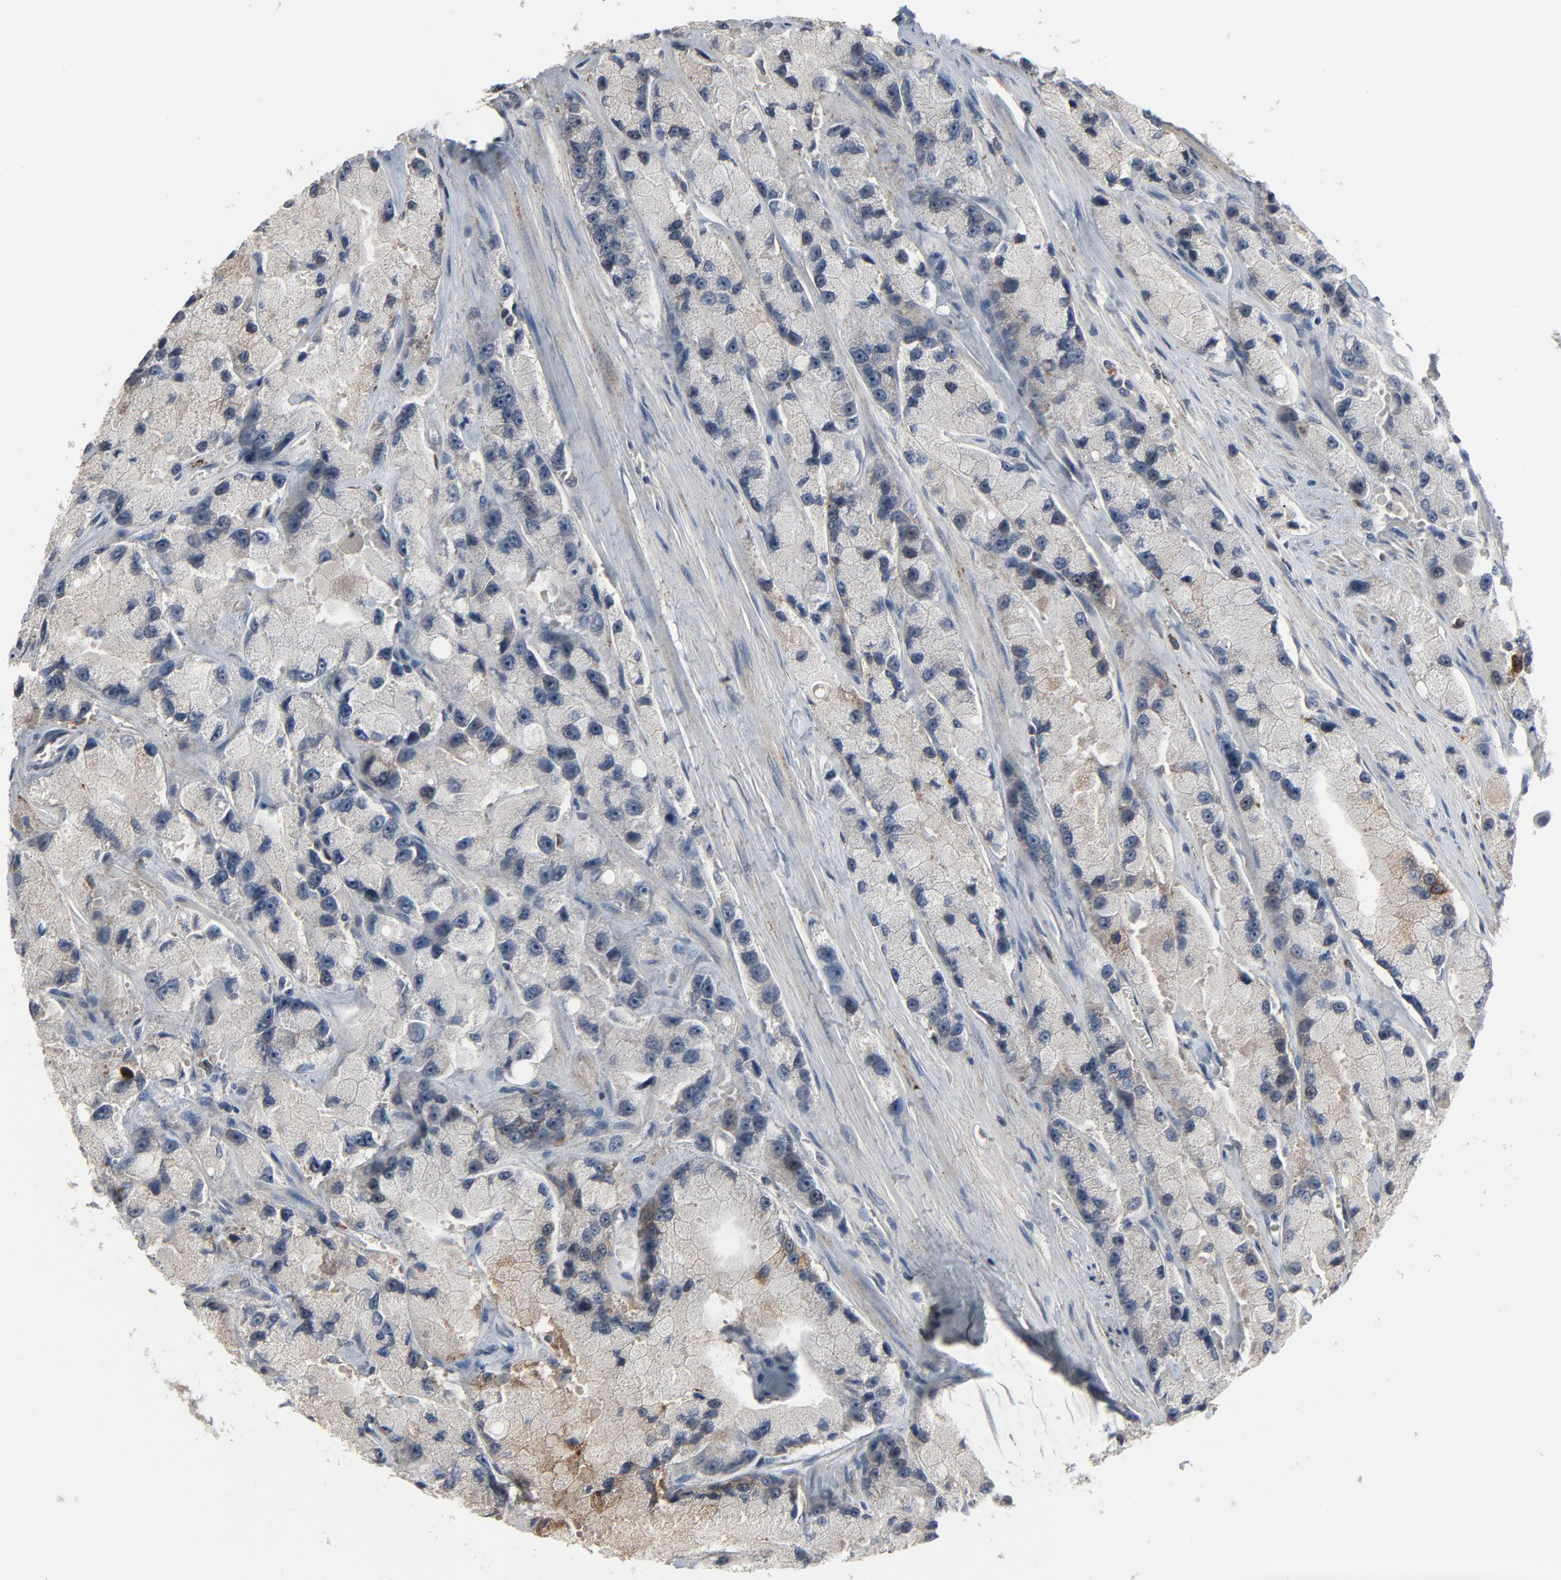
{"staining": {"intensity": "negative", "quantity": "none", "location": "none"}, "tissue": "prostate cancer", "cell_type": "Tumor cells", "image_type": "cancer", "snomed": [{"axis": "morphology", "description": "Adenocarcinoma, High grade"}, {"axis": "topography", "description": "Prostate"}], "caption": "High power microscopy micrograph of an immunohistochemistry (IHC) photomicrograph of high-grade adenocarcinoma (prostate), revealing no significant staining in tumor cells.", "gene": "PDZD4", "patient": {"sex": "male", "age": 58}}